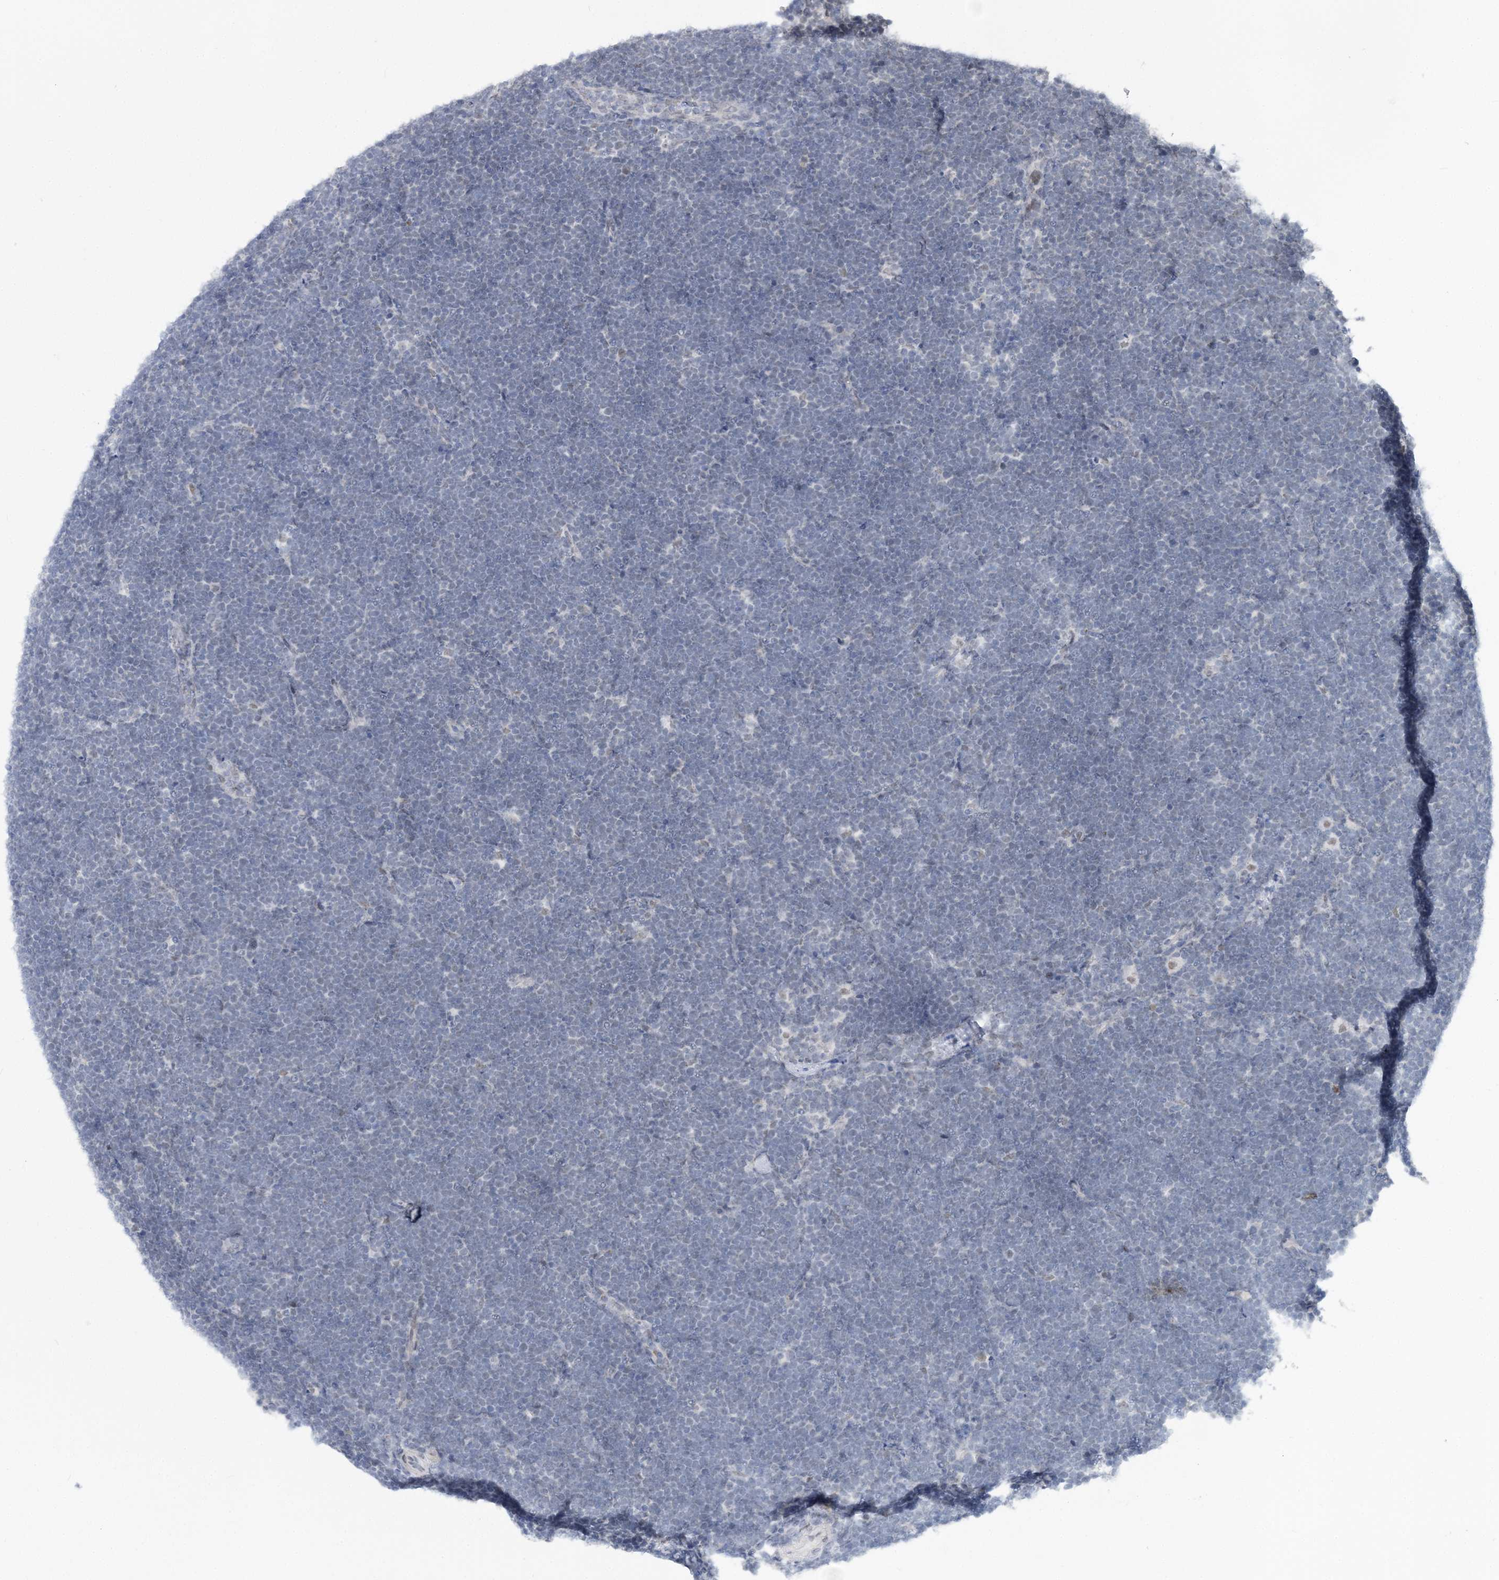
{"staining": {"intensity": "negative", "quantity": "none", "location": "none"}, "tissue": "lymphoma", "cell_type": "Tumor cells", "image_type": "cancer", "snomed": [{"axis": "morphology", "description": "Malignant lymphoma, non-Hodgkin's type, High grade"}, {"axis": "topography", "description": "Lymph node"}], "caption": "Micrograph shows no protein expression in tumor cells of malignant lymphoma, non-Hodgkin's type (high-grade) tissue.", "gene": "WAC", "patient": {"sex": "male", "age": 13}}